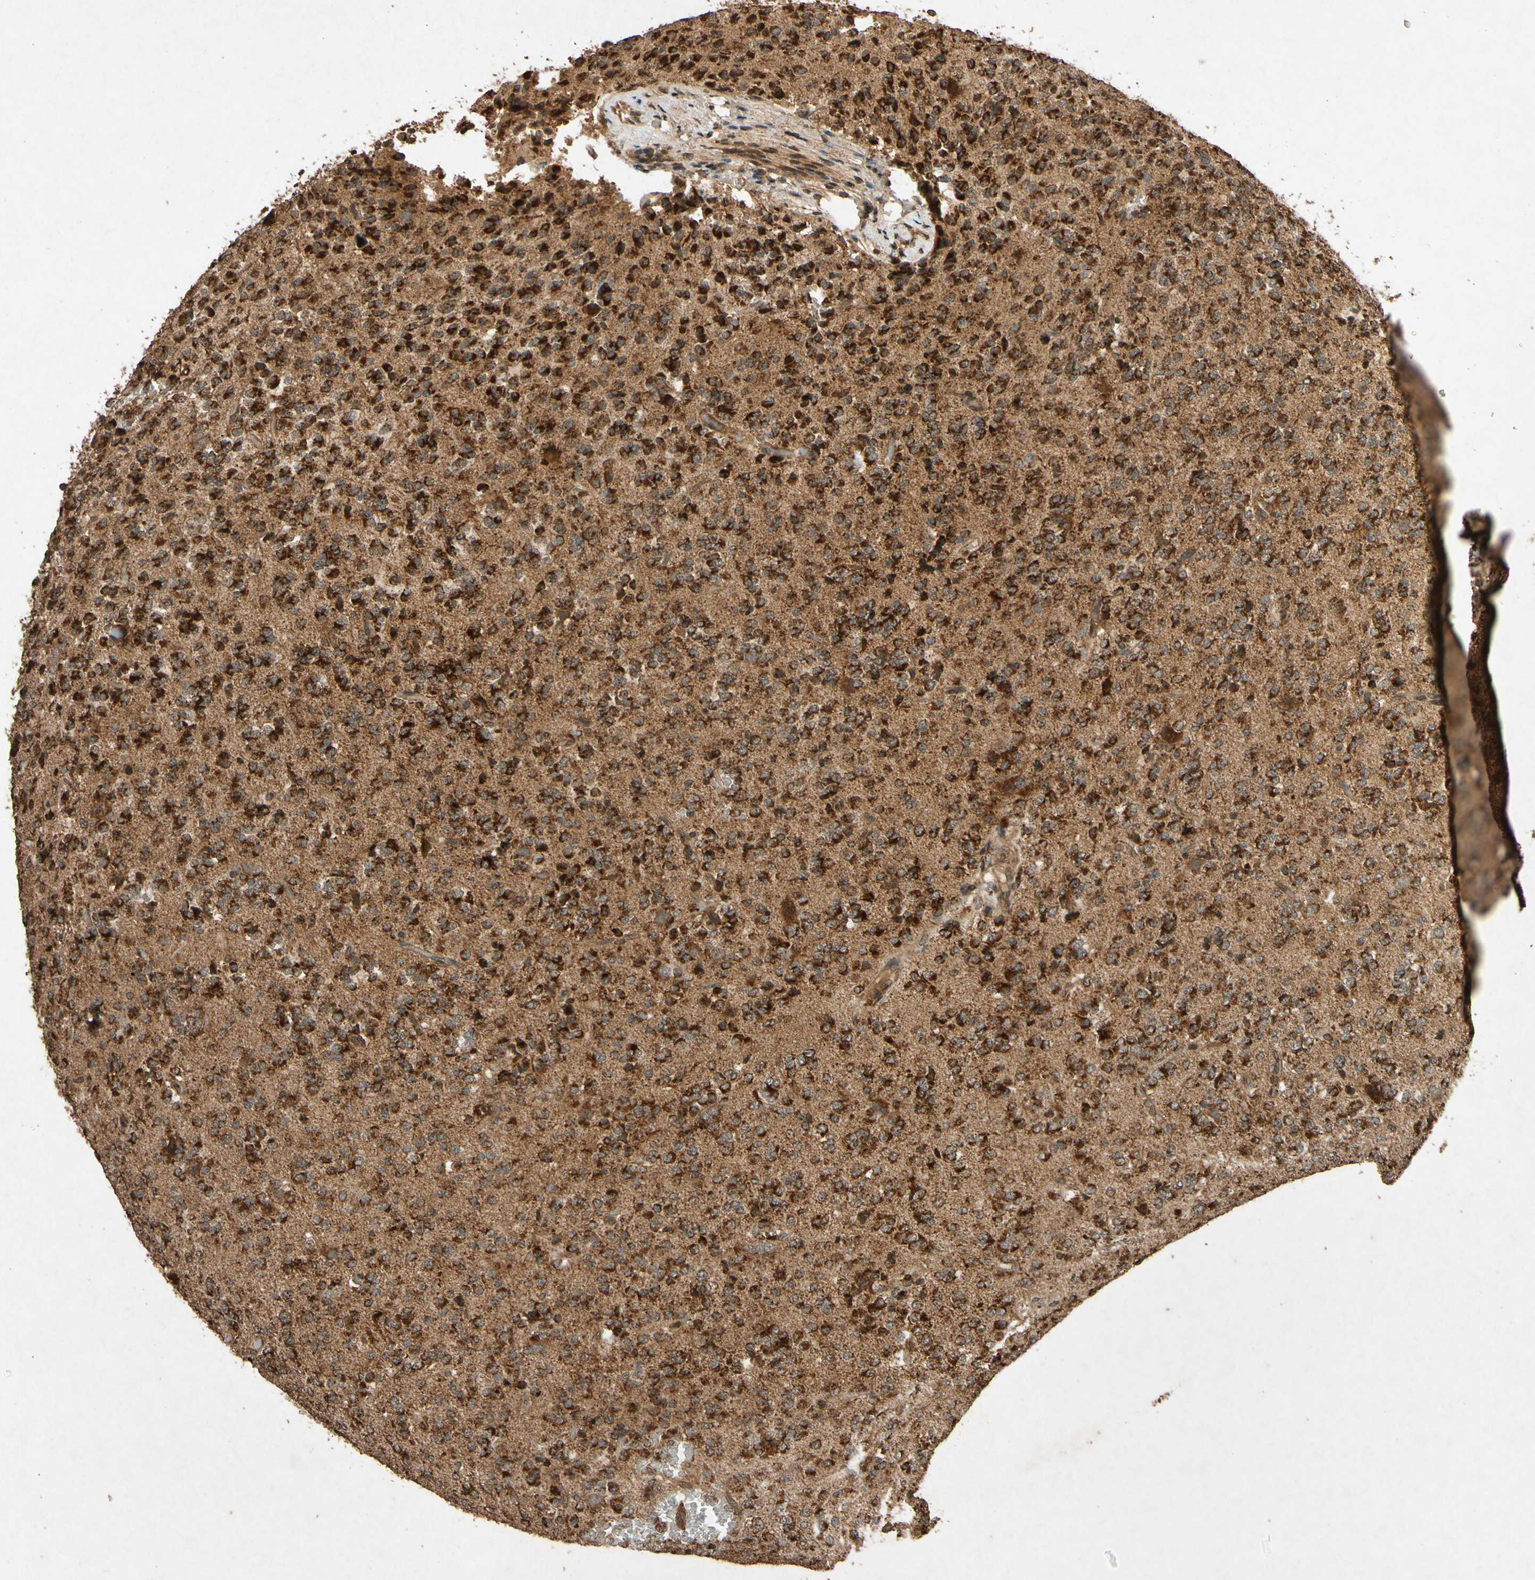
{"staining": {"intensity": "strong", "quantity": ">75%", "location": "cytoplasmic/membranous"}, "tissue": "glioma", "cell_type": "Tumor cells", "image_type": "cancer", "snomed": [{"axis": "morphology", "description": "Glioma, malignant, Low grade"}, {"axis": "topography", "description": "Brain"}], "caption": "Protein staining of malignant glioma (low-grade) tissue shows strong cytoplasmic/membranous staining in about >75% of tumor cells.", "gene": "TXN2", "patient": {"sex": "male", "age": 38}}